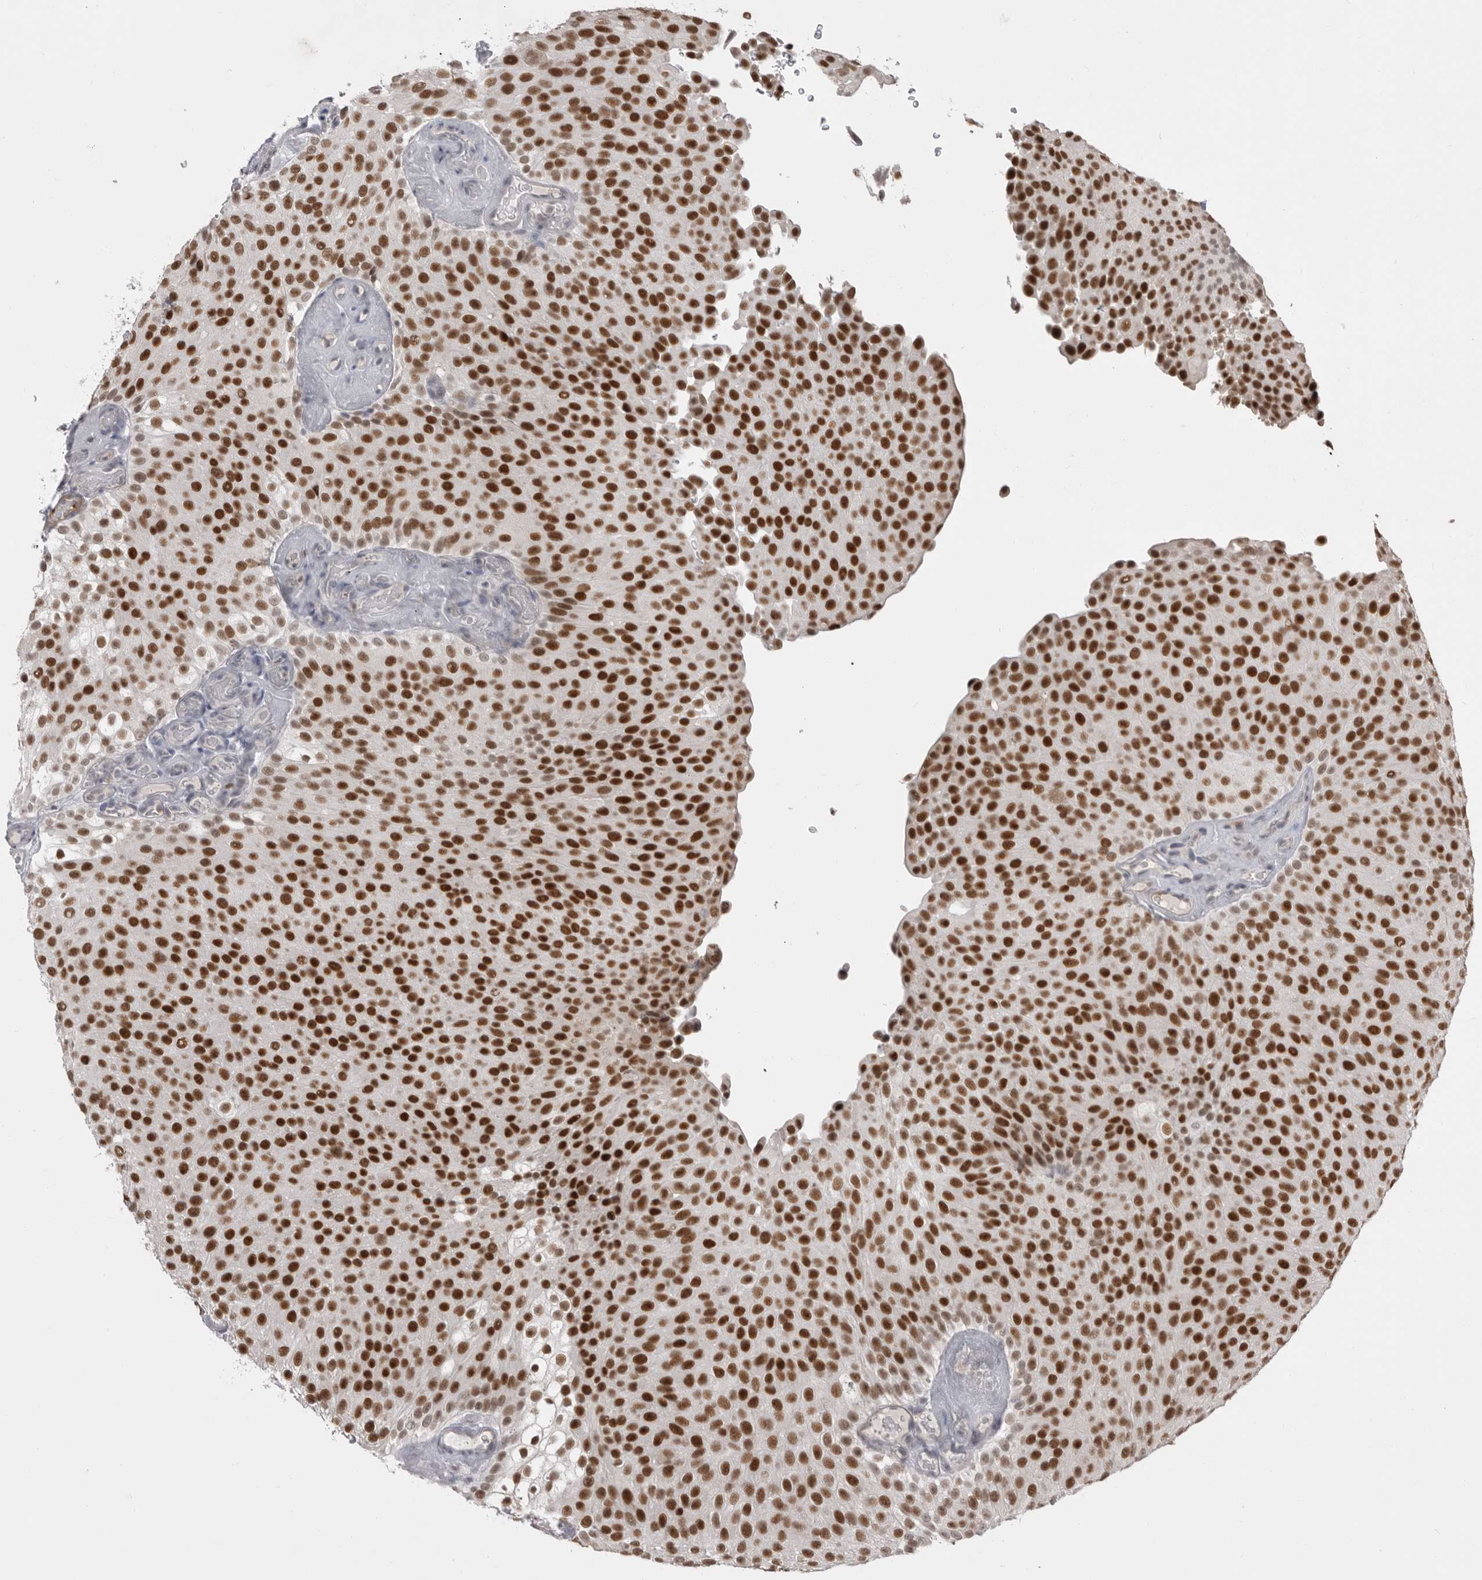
{"staining": {"intensity": "strong", "quantity": ">75%", "location": "nuclear"}, "tissue": "urothelial cancer", "cell_type": "Tumor cells", "image_type": "cancer", "snomed": [{"axis": "morphology", "description": "Urothelial carcinoma, Low grade"}, {"axis": "topography", "description": "Urinary bladder"}], "caption": "The image displays staining of low-grade urothelial carcinoma, revealing strong nuclear protein staining (brown color) within tumor cells. The staining was performed using DAB to visualize the protein expression in brown, while the nuclei were stained in blue with hematoxylin (Magnification: 20x).", "gene": "ZBTB7B", "patient": {"sex": "male", "age": 78}}